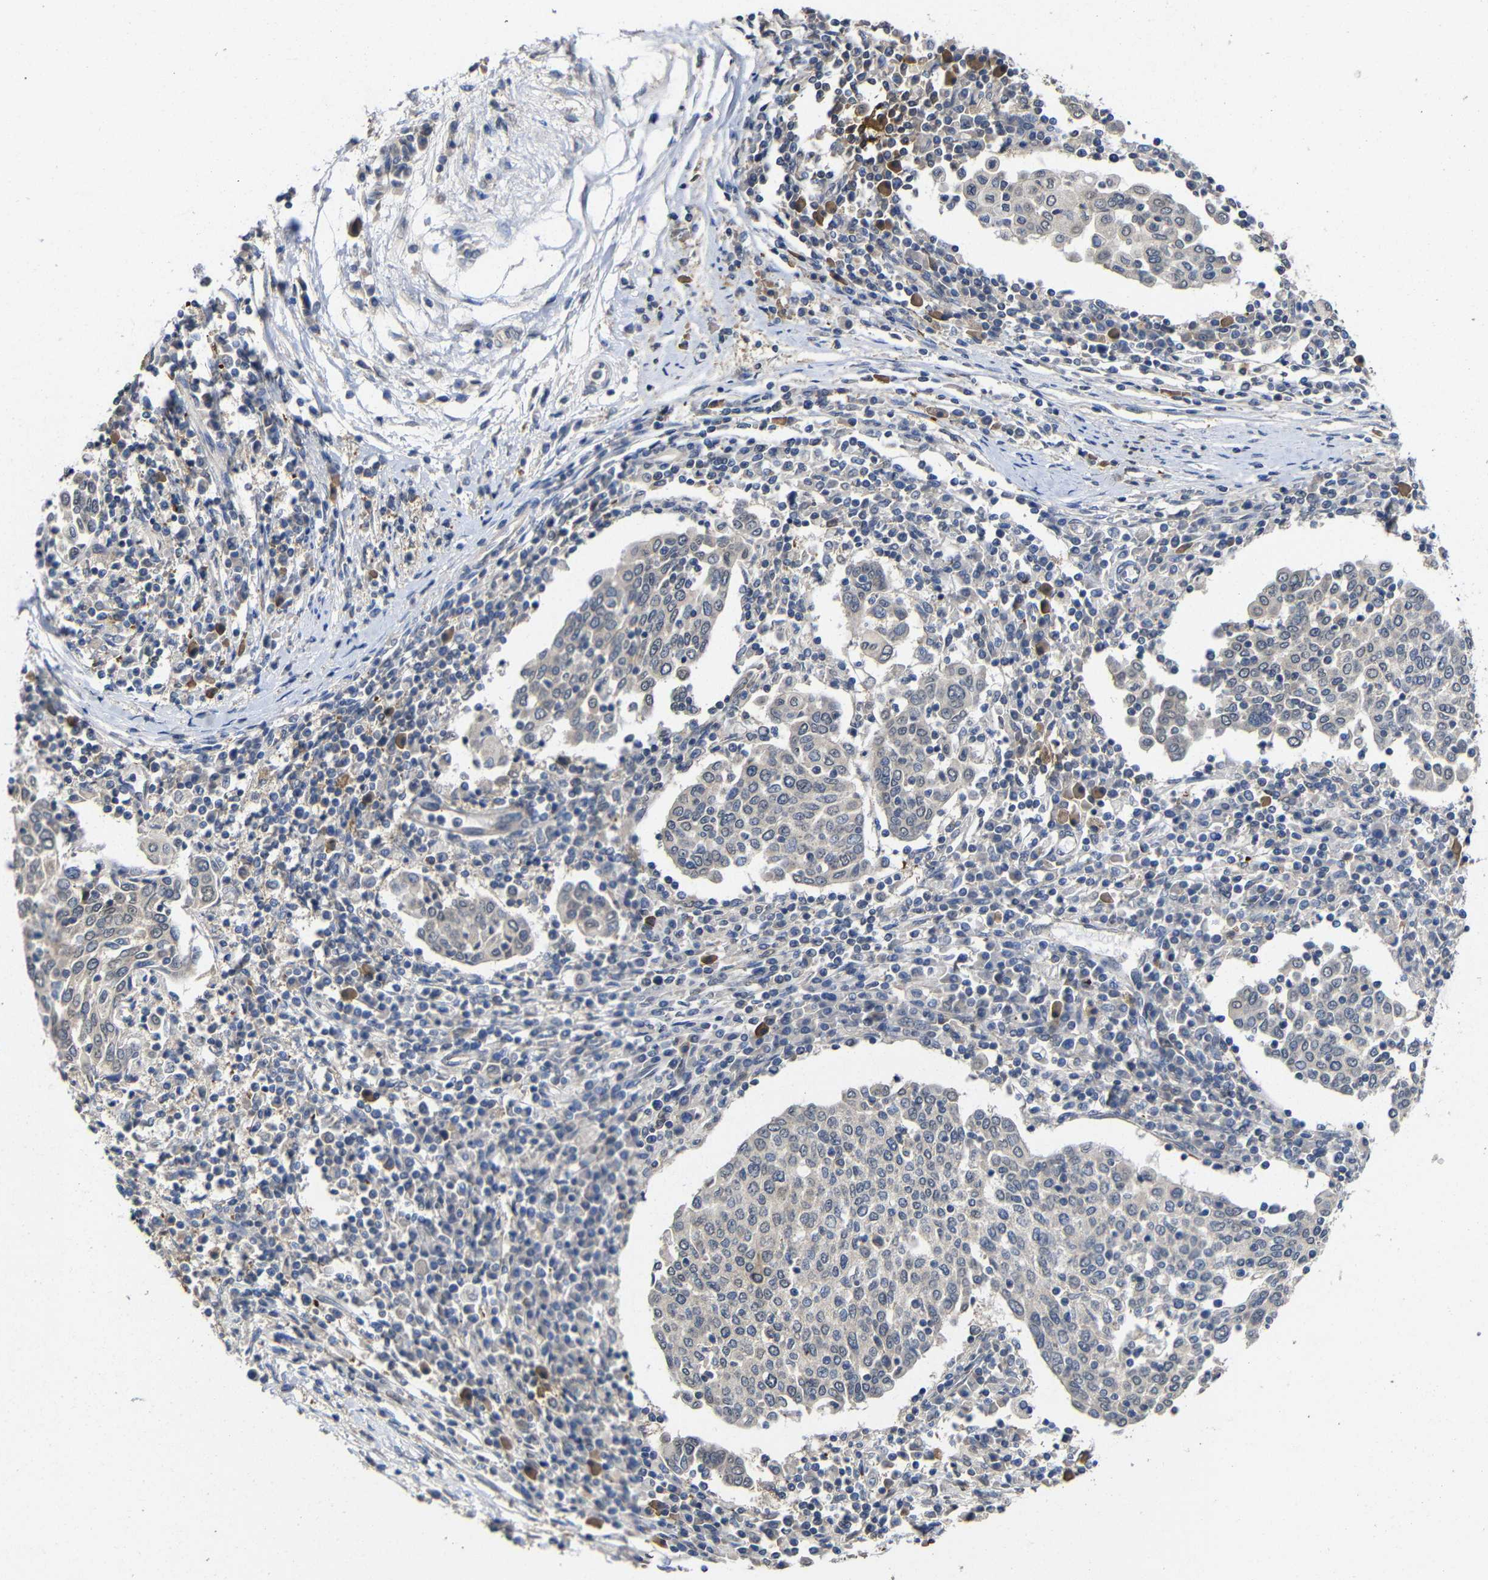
{"staining": {"intensity": "negative", "quantity": "none", "location": "none"}, "tissue": "cervical cancer", "cell_type": "Tumor cells", "image_type": "cancer", "snomed": [{"axis": "morphology", "description": "Squamous cell carcinoma, NOS"}, {"axis": "topography", "description": "Cervix"}], "caption": "Tumor cells show no significant positivity in cervical squamous cell carcinoma.", "gene": "ATG12", "patient": {"sex": "female", "age": 40}}